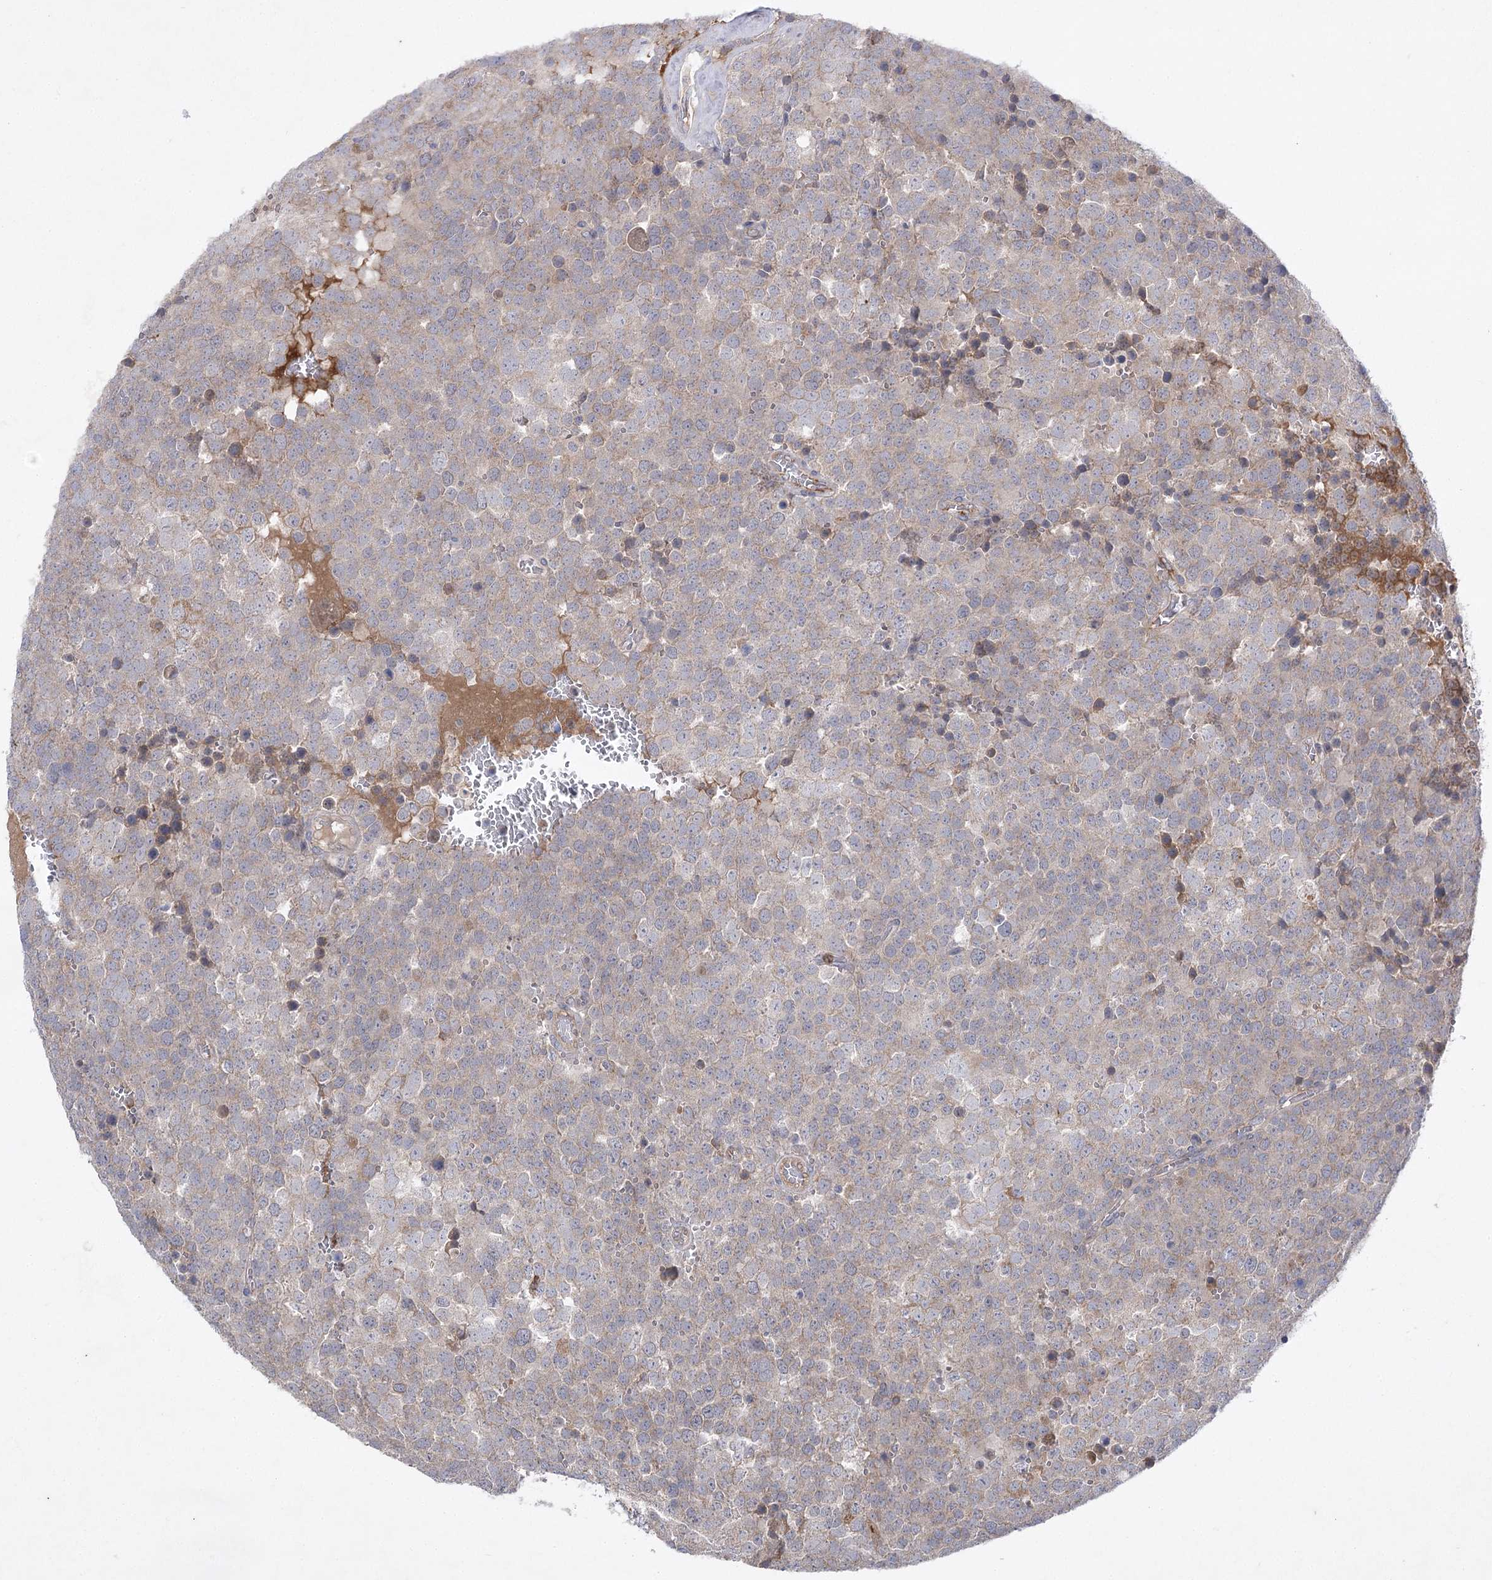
{"staining": {"intensity": "weak", "quantity": ">75%", "location": "cytoplasmic/membranous"}, "tissue": "testis cancer", "cell_type": "Tumor cells", "image_type": "cancer", "snomed": [{"axis": "morphology", "description": "Seminoma, NOS"}, {"axis": "topography", "description": "Testis"}], "caption": "High-power microscopy captured an IHC histopathology image of testis cancer, revealing weak cytoplasmic/membranous staining in approximately >75% of tumor cells.", "gene": "BCR", "patient": {"sex": "male", "age": 71}}